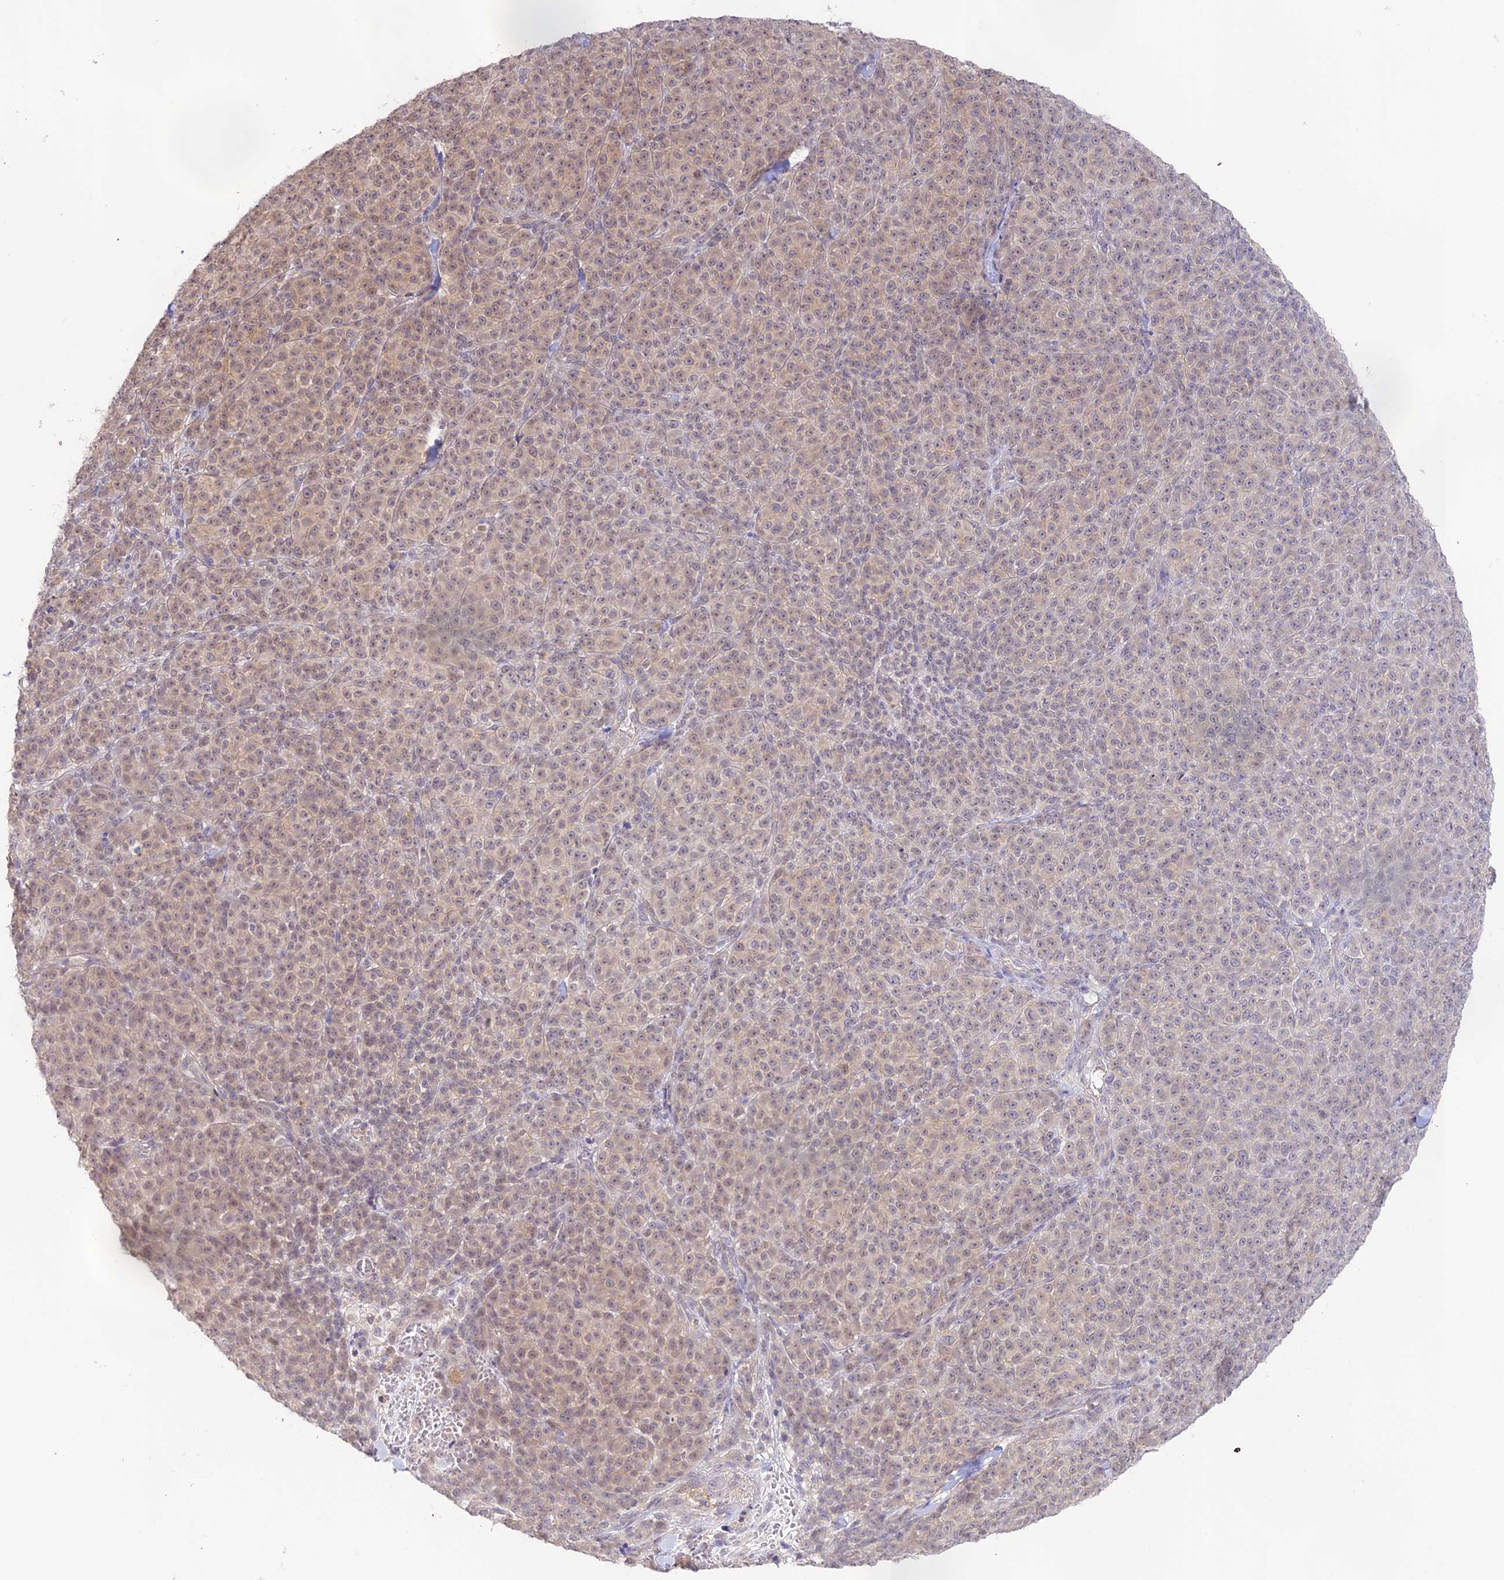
{"staining": {"intensity": "weak", "quantity": "25%-75%", "location": "cytoplasmic/membranous,nuclear"}, "tissue": "melanoma", "cell_type": "Tumor cells", "image_type": "cancer", "snomed": [{"axis": "morphology", "description": "Normal tissue, NOS"}, {"axis": "morphology", "description": "Malignant melanoma, NOS"}, {"axis": "topography", "description": "Skin"}], "caption": "Malignant melanoma was stained to show a protein in brown. There is low levels of weak cytoplasmic/membranous and nuclear expression in approximately 25%-75% of tumor cells.", "gene": "CAMSAP3", "patient": {"sex": "female", "age": 34}}